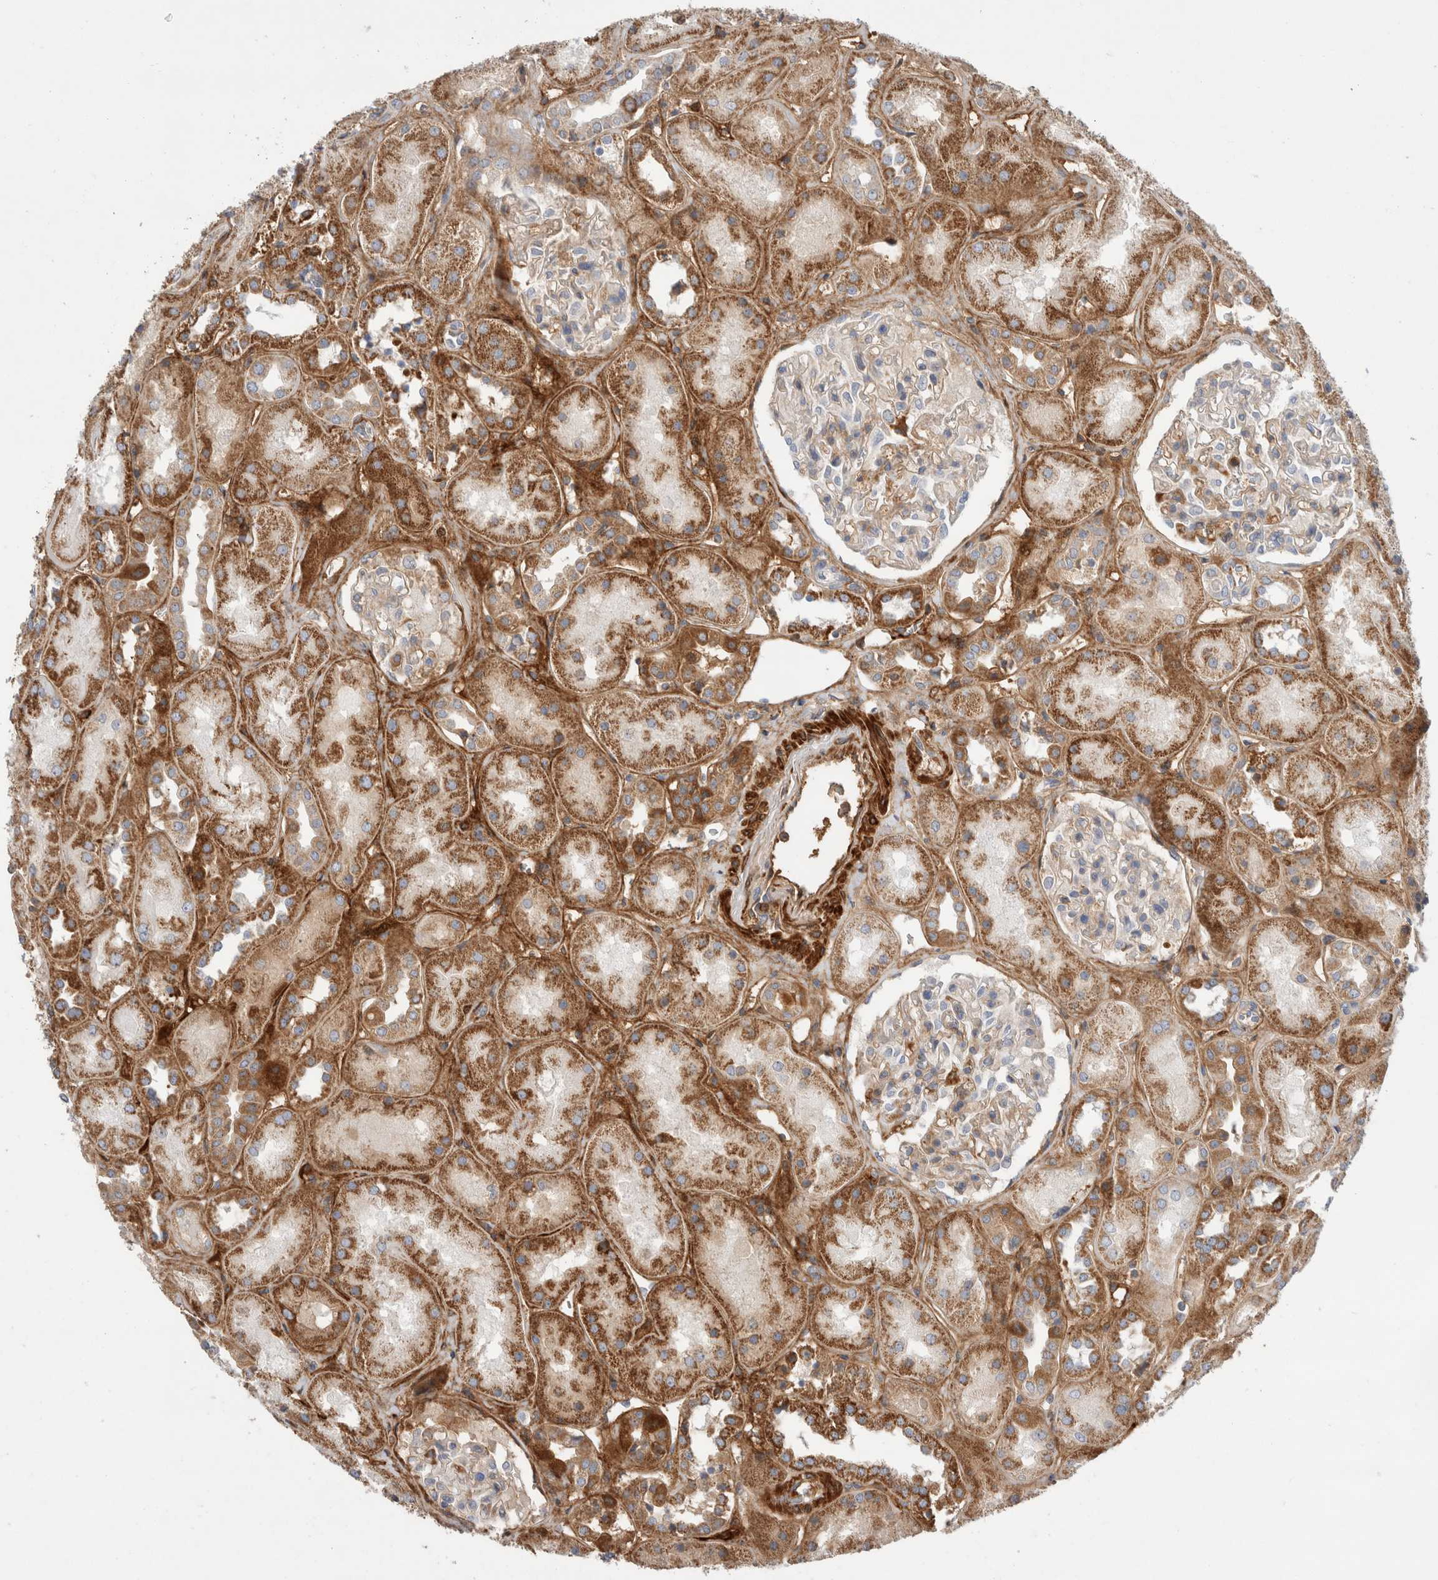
{"staining": {"intensity": "moderate", "quantity": "<25%", "location": "cytoplasmic/membranous"}, "tissue": "kidney", "cell_type": "Cells in glomeruli", "image_type": "normal", "snomed": [{"axis": "morphology", "description": "Normal tissue, NOS"}, {"axis": "topography", "description": "Kidney"}], "caption": "Protein staining displays moderate cytoplasmic/membranous staining in about <25% of cells in glomeruli in benign kidney. Using DAB (brown) and hematoxylin (blue) stains, captured at high magnification using brightfield microscopy.", "gene": "ECHDC2", "patient": {"sex": "male", "age": 70}}